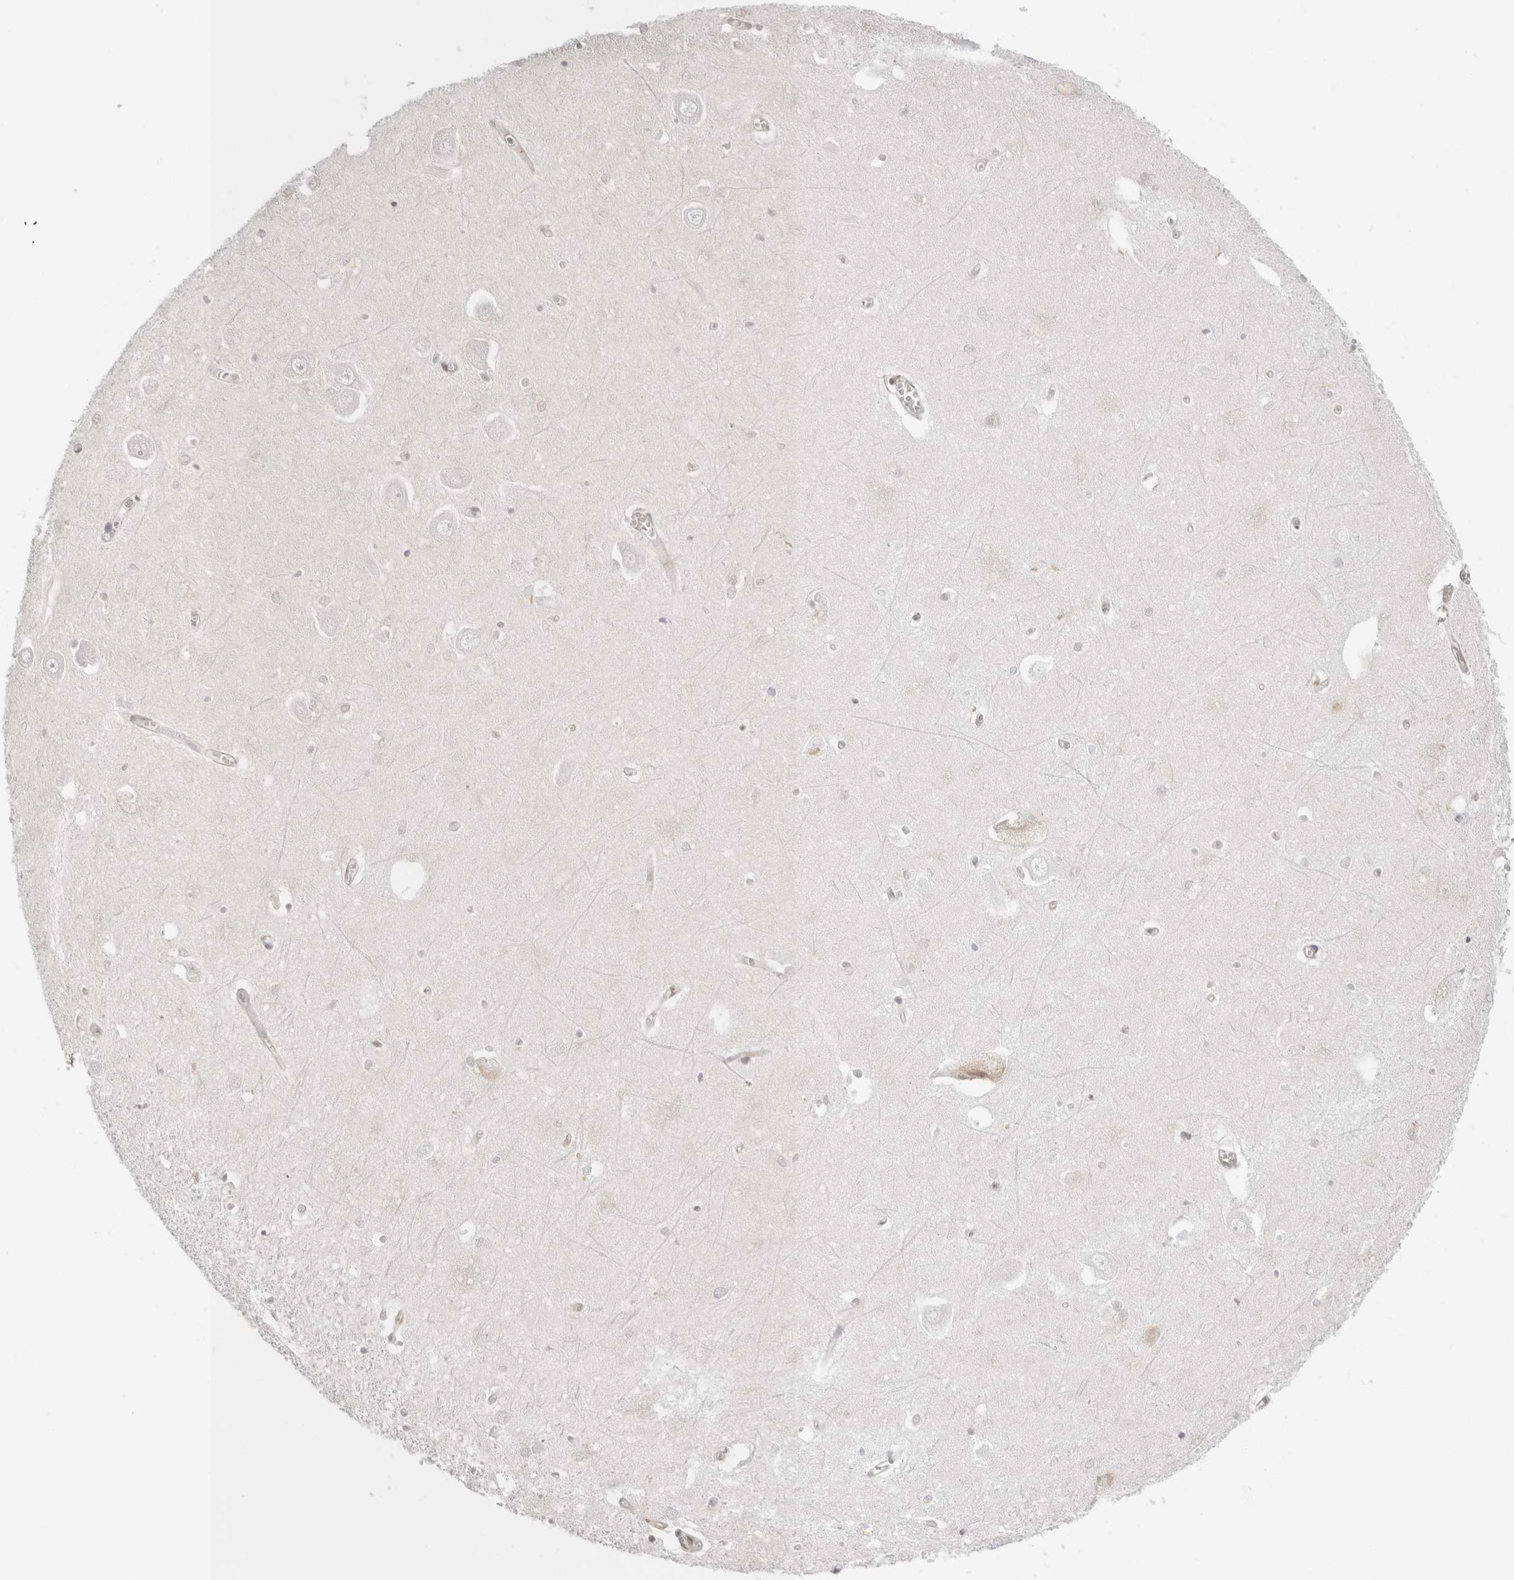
{"staining": {"intensity": "negative", "quantity": "none", "location": "none"}, "tissue": "hippocampus", "cell_type": "Glial cells", "image_type": "normal", "snomed": [{"axis": "morphology", "description": "Normal tissue, NOS"}, {"axis": "topography", "description": "Hippocampus"}], "caption": "High power microscopy histopathology image of an immunohistochemistry (IHC) micrograph of benign hippocampus, revealing no significant expression in glial cells.", "gene": "RNF146", "patient": {"sex": "male", "age": 70}}